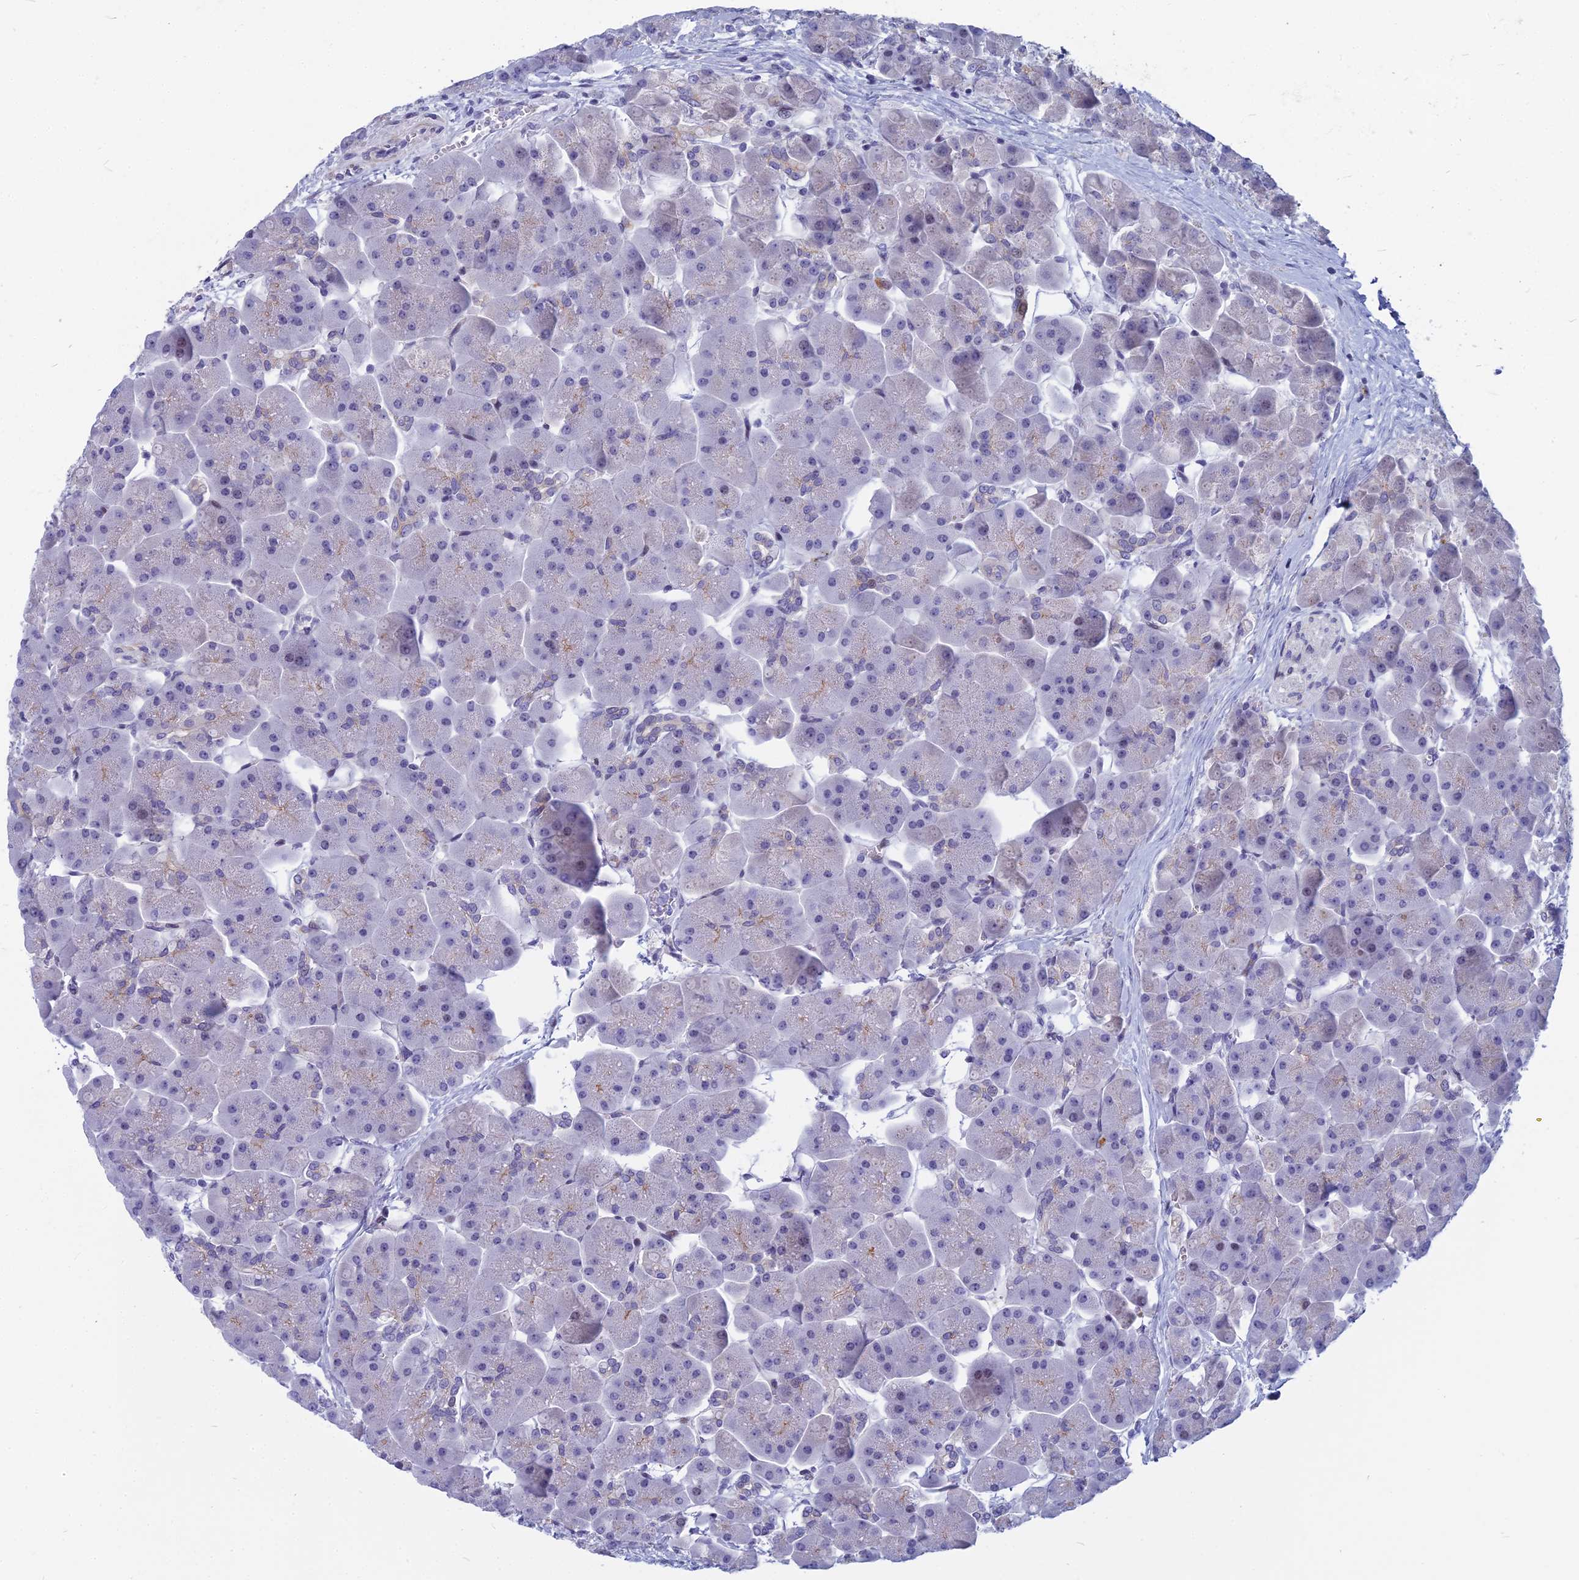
{"staining": {"intensity": "moderate", "quantity": "<25%", "location": "cytoplasmic/membranous"}, "tissue": "pancreas", "cell_type": "Exocrine glandular cells", "image_type": "normal", "snomed": [{"axis": "morphology", "description": "Normal tissue, NOS"}, {"axis": "topography", "description": "Pancreas"}], "caption": "Exocrine glandular cells display low levels of moderate cytoplasmic/membranous expression in about <25% of cells in benign pancreas. (brown staining indicates protein expression, while blue staining denotes nuclei).", "gene": "MYBPC2", "patient": {"sex": "male", "age": 66}}